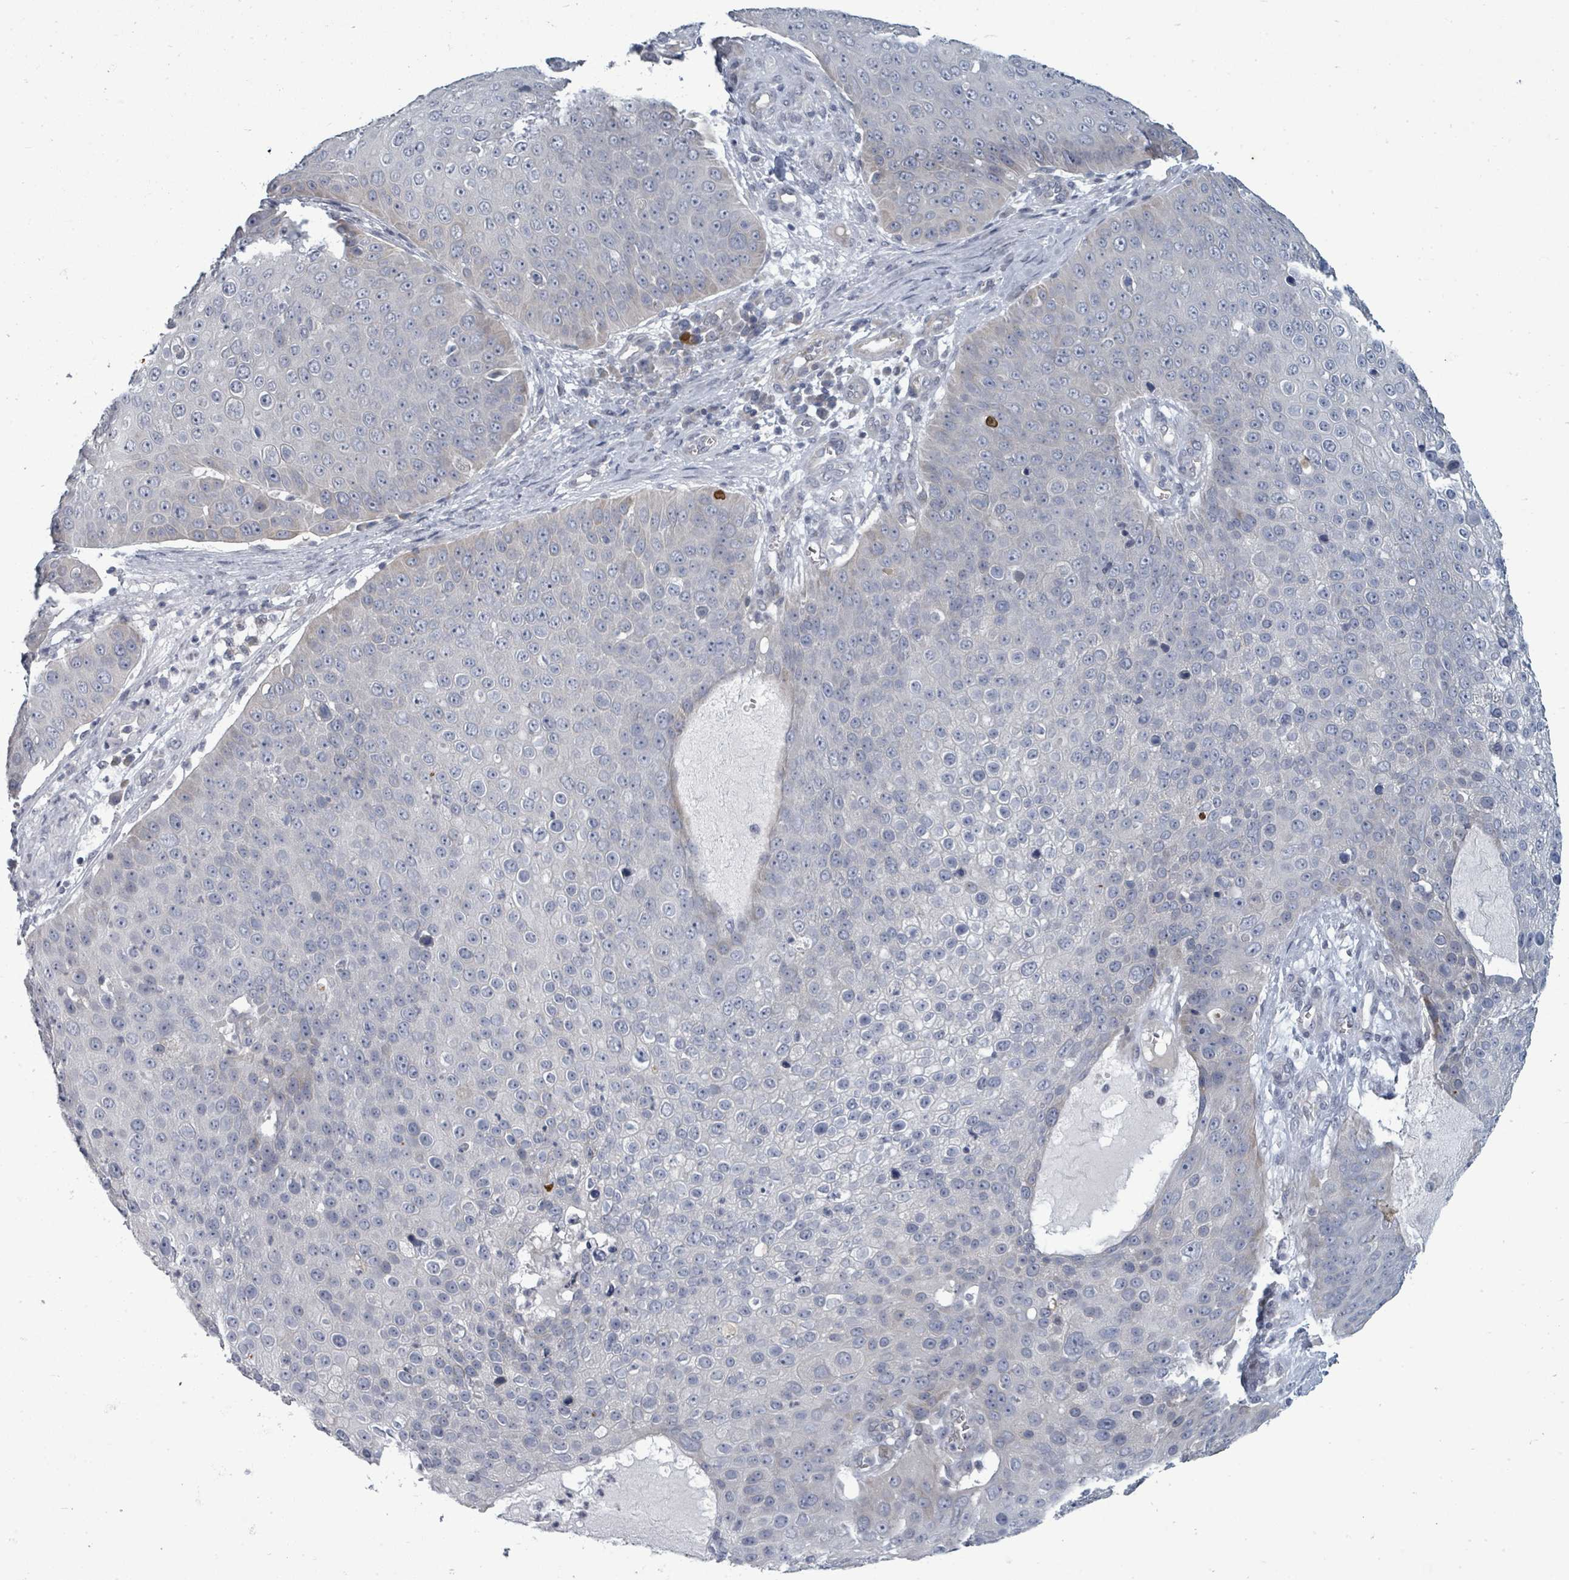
{"staining": {"intensity": "negative", "quantity": "none", "location": "none"}, "tissue": "skin cancer", "cell_type": "Tumor cells", "image_type": "cancer", "snomed": [{"axis": "morphology", "description": "Squamous cell carcinoma, NOS"}, {"axis": "topography", "description": "Skin"}], "caption": "There is no significant expression in tumor cells of skin cancer (squamous cell carcinoma).", "gene": "PTPN20", "patient": {"sex": "male", "age": 71}}